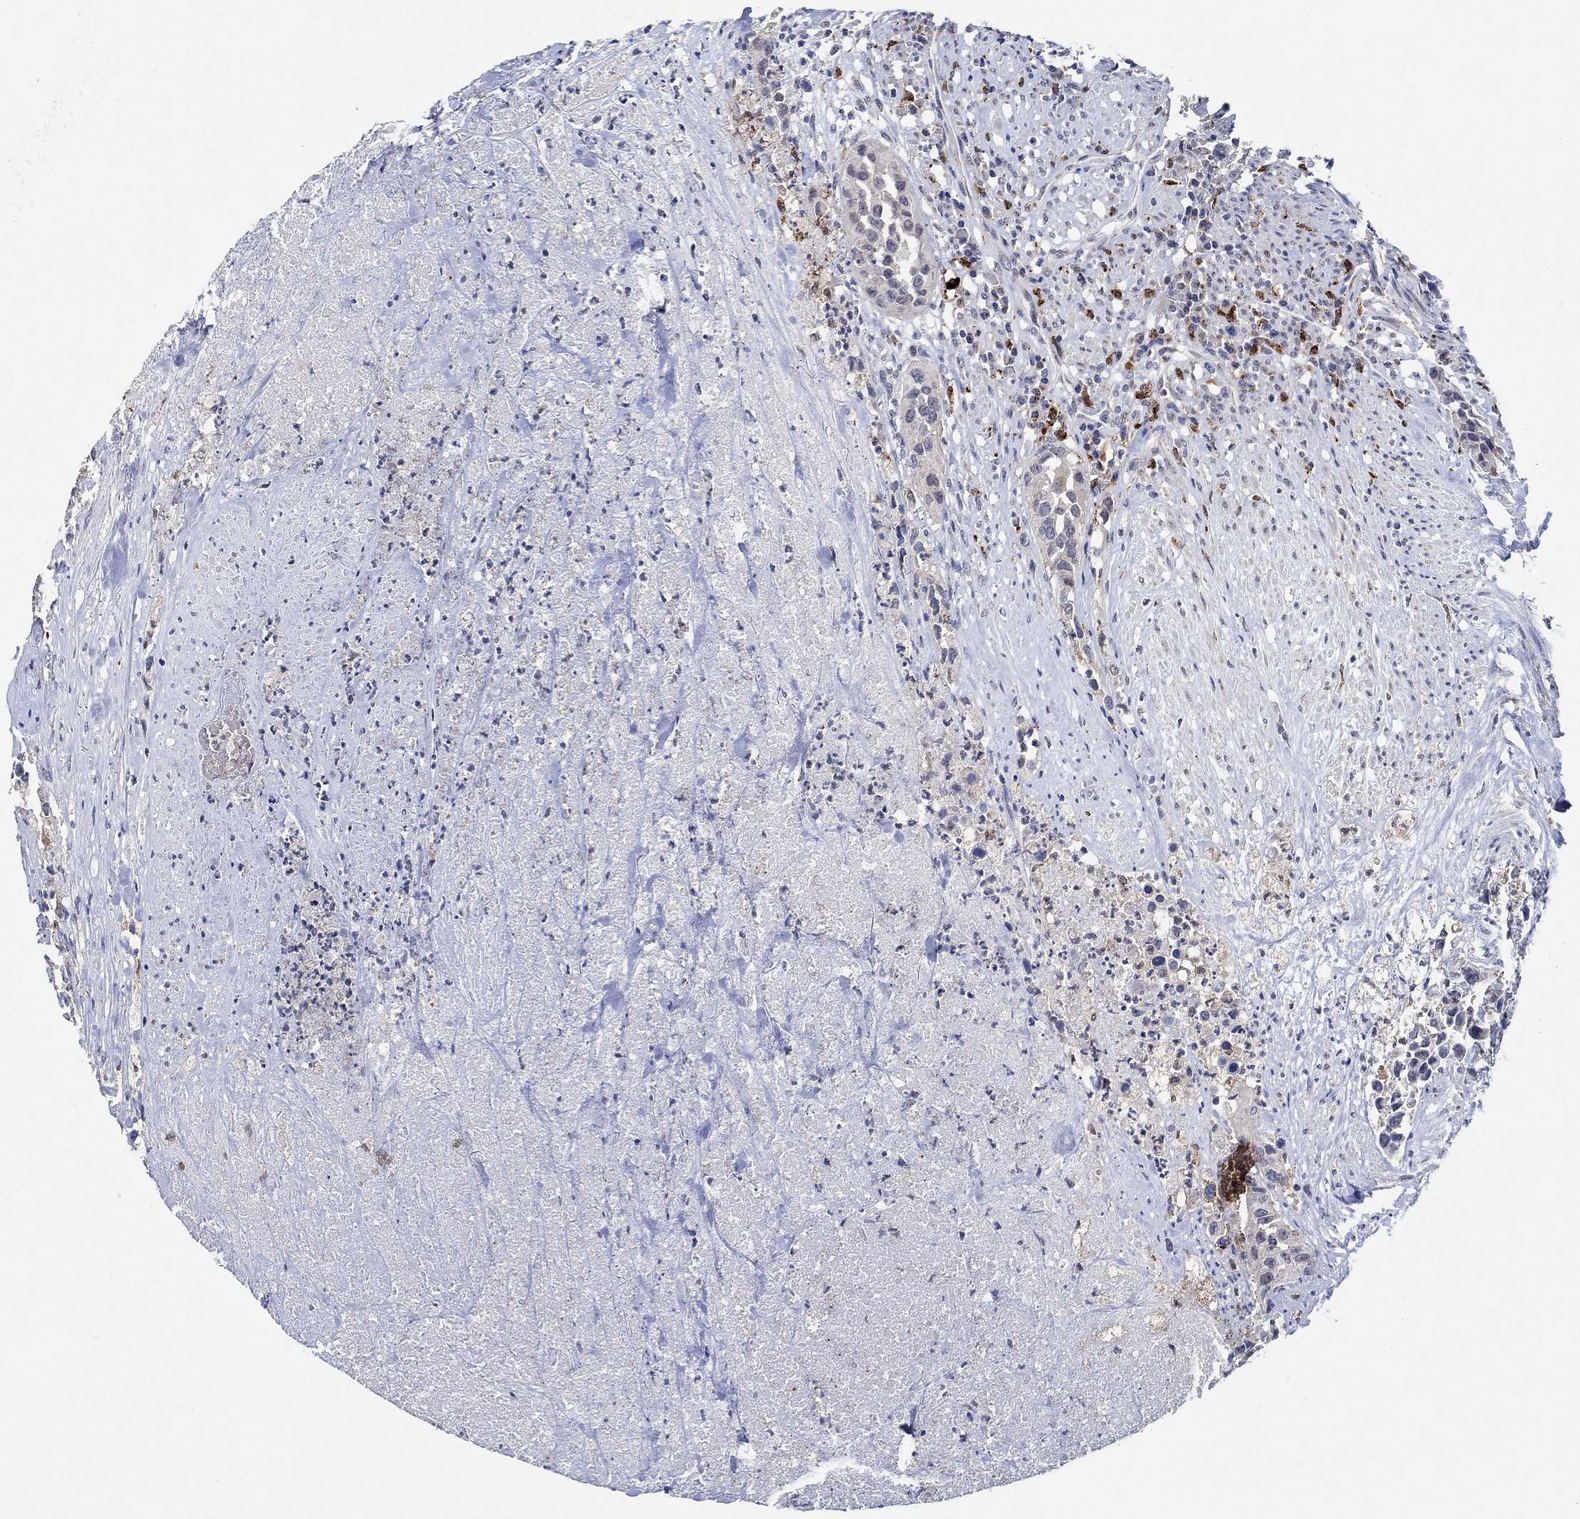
{"staining": {"intensity": "negative", "quantity": "none", "location": "none"}, "tissue": "urothelial cancer", "cell_type": "Tumor cells", "image_type": "cancer", "snomed": [{"axis": "morphology", "description": "Urothelial carcinoma, High grade"}, {"axis": "topography", "description": "Urinary bladder"}], "caption": "High-grade urothelial carcinoma stained for a protein using immunohistochemistry (IHC) exhibits no expression tumor cells.", "gene": "MPP1", "patient": {"sex": "female", "age": 73}}